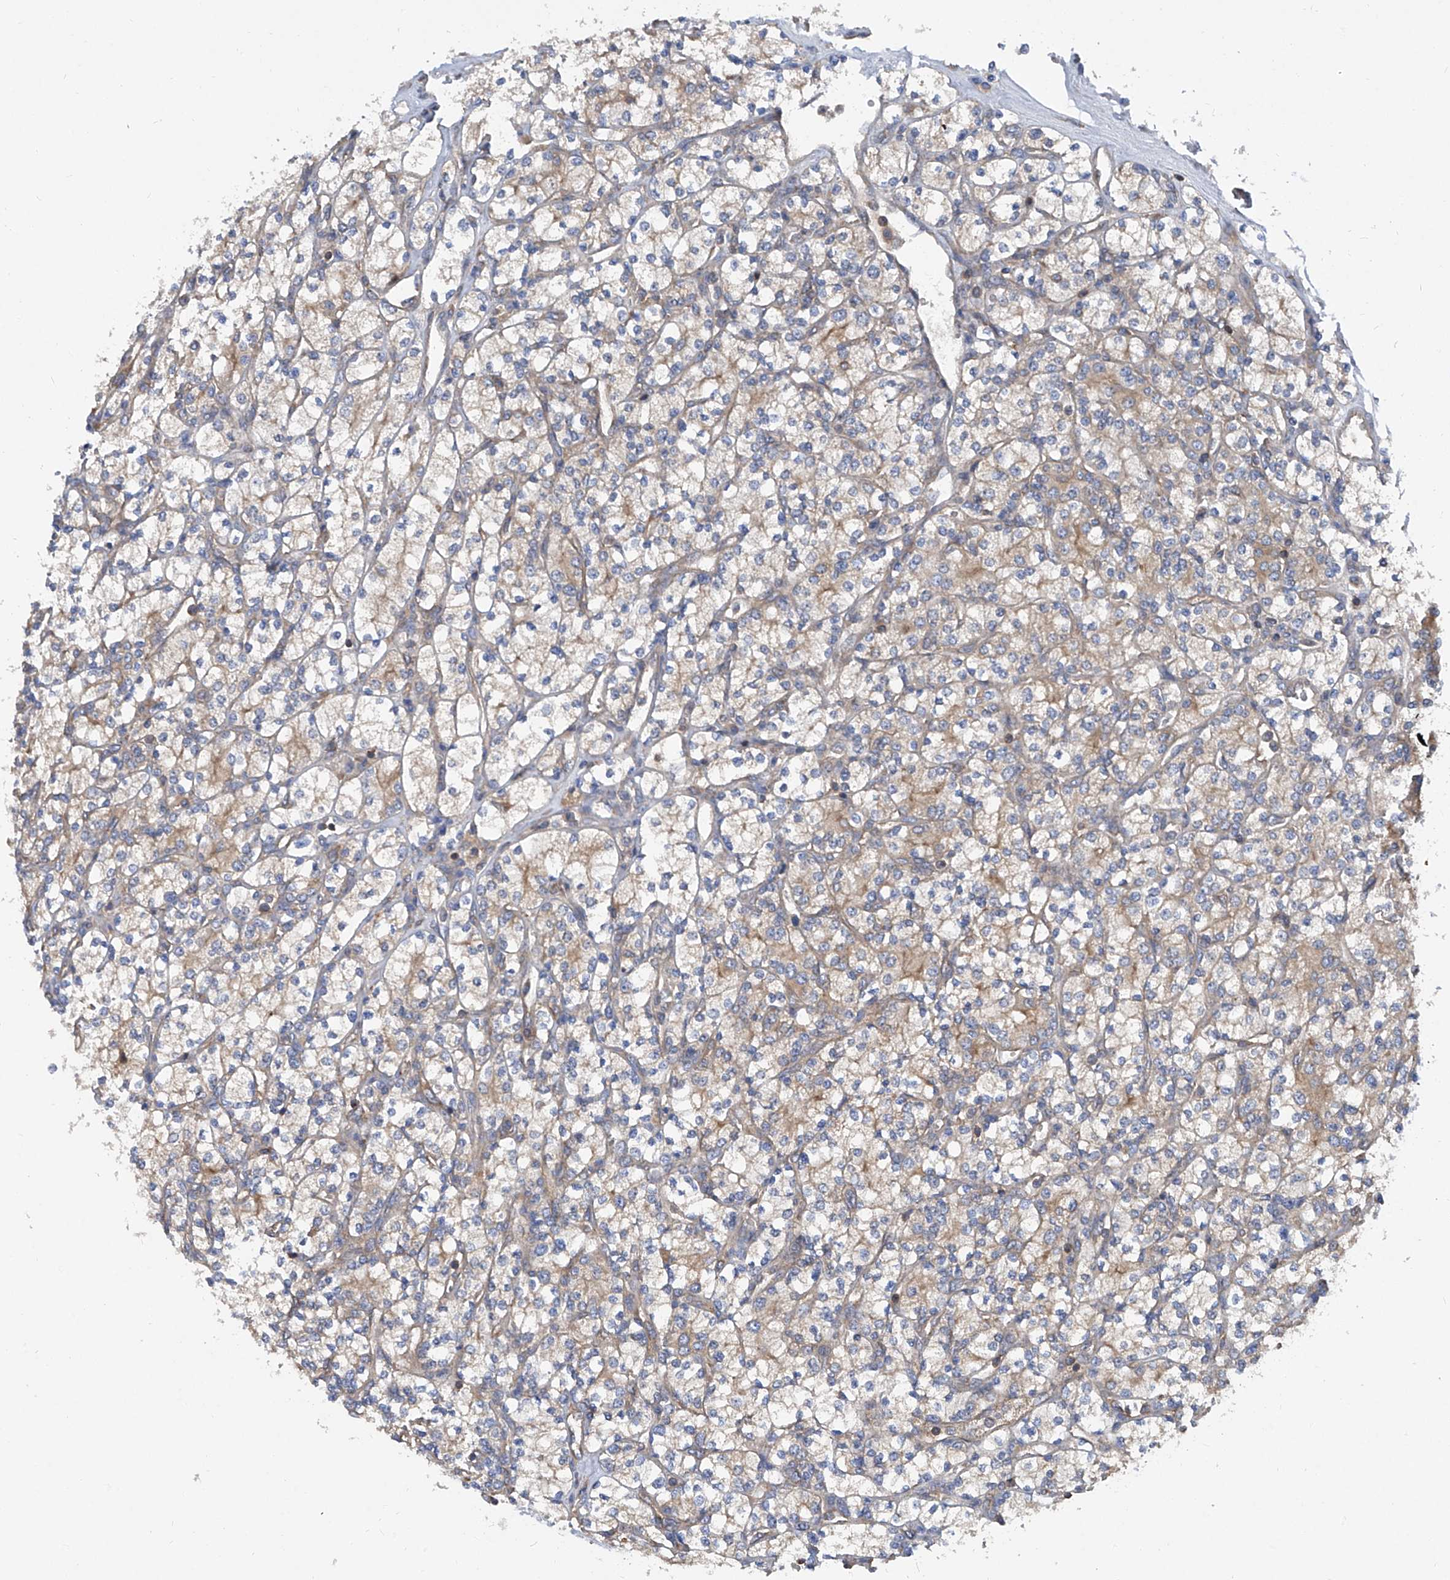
{"staining": {"intensity": "weak", "quantity": ">75%", "location": "cytoplasmic/membranous"}, "tissue": "renal cancer", "cell_type": "Tumor cells", "image_type": "cancer", "snomed": [{"axis": "morphology", "description": "Adenocarcinoma, NOS"}, {"axis": "topography", "description": "Kidney"}], "caption": "Protein staining of renal cancer (adenocarcinoma) tissue displays weak cytoplasmic/membranous expression in approximately >75% of tumor cells. The staining was performed using DAB (3,3'-diaminobenzidine) to visualize the protein expression in brown, while the nuclei were stained in blue with hematoxylin (Magnification: 20x).", "gene": "TRIM38", "patient": {"sex": "male", "age": 77}}